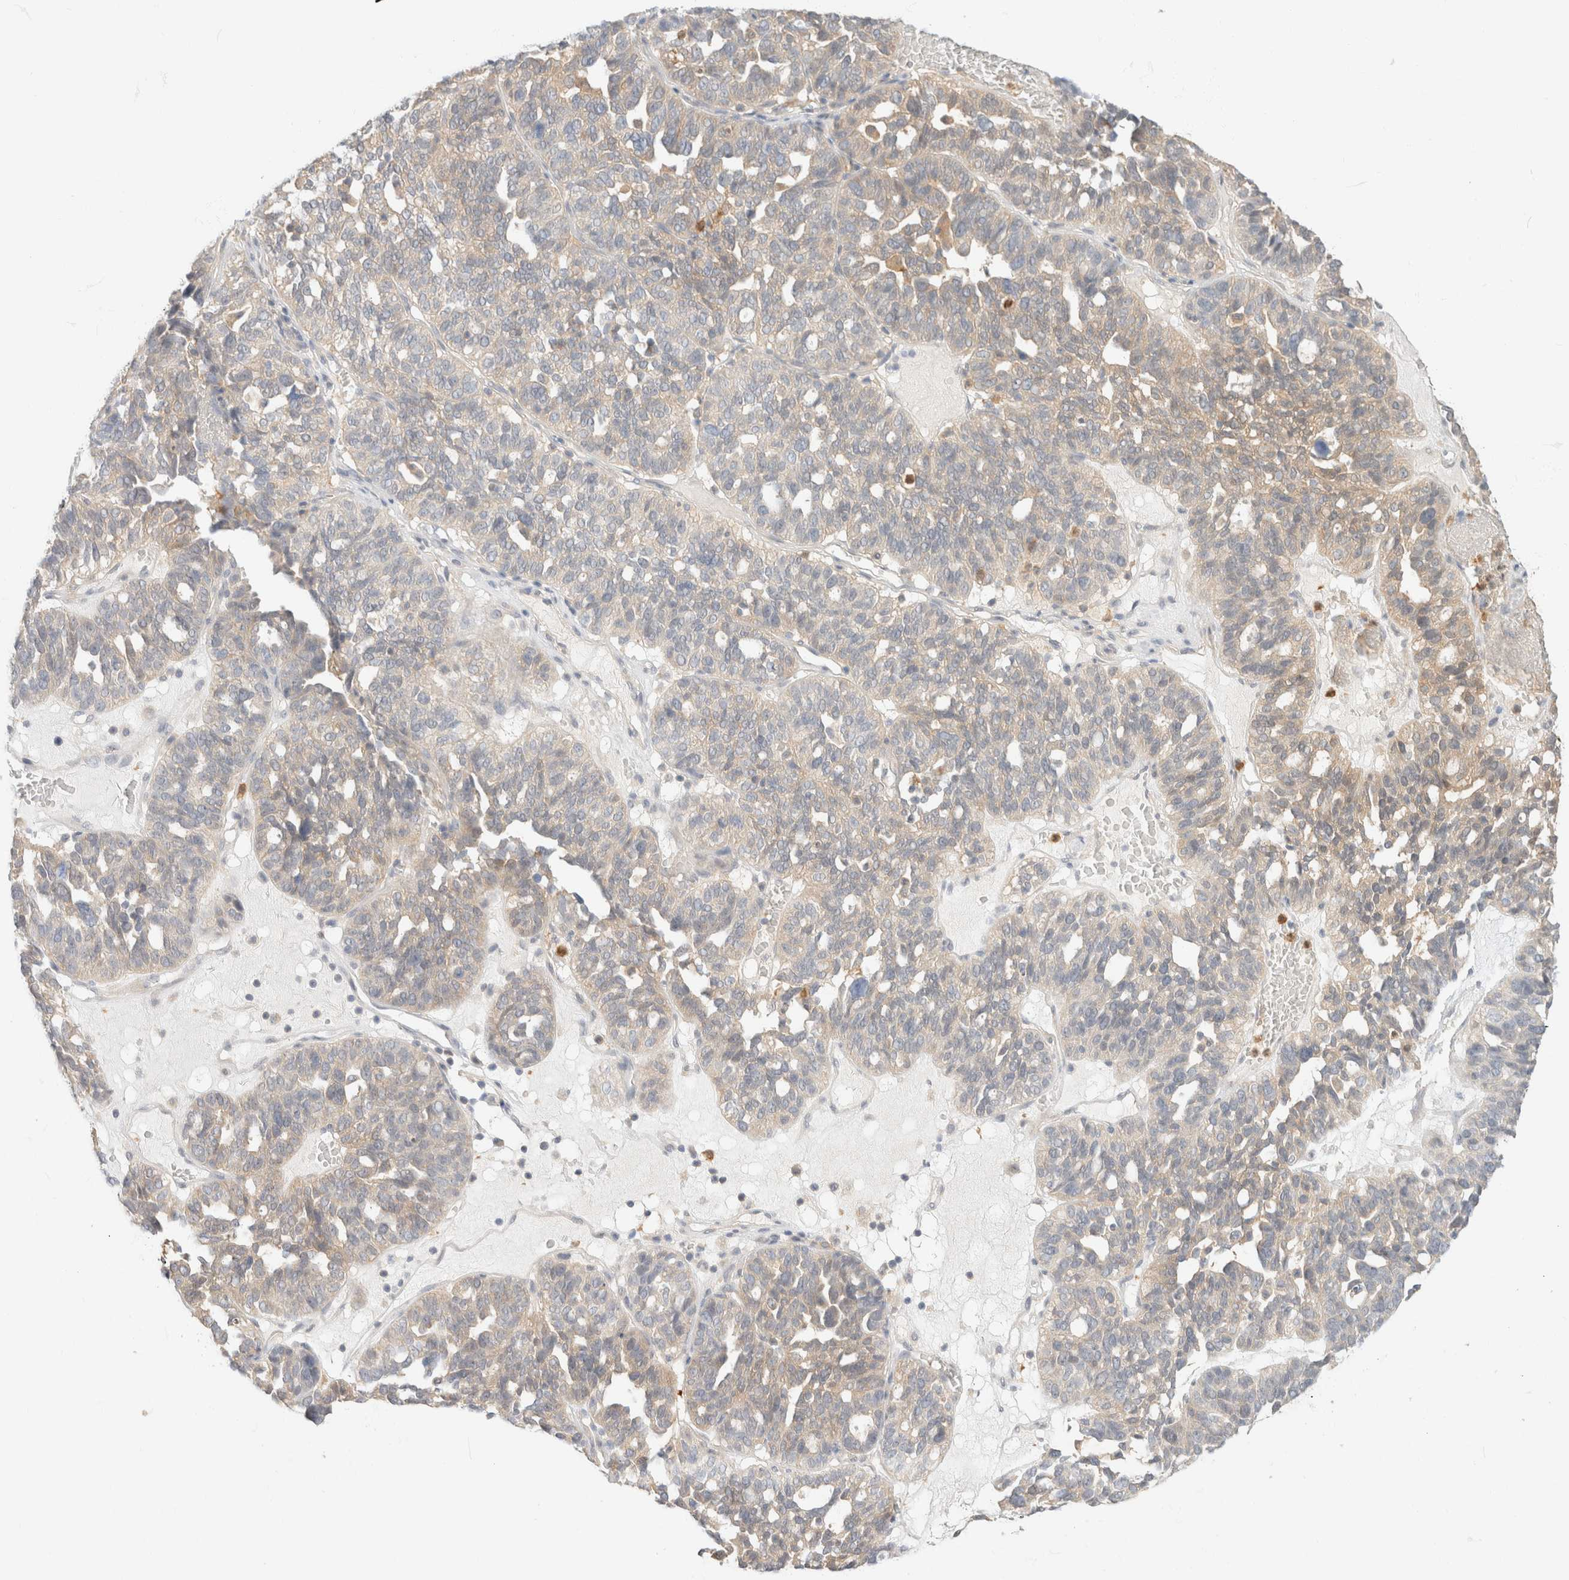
{"staining": {"intensity": "weak", "quantity": "<25%", "location": "cytoplasmic/membranous"}, "tissue": "ovarian cancer", "cell_type": "Tumor cells", "image_type": "cancer", "snomed": [{"axis": "morphology", "description": "Cystadenocarcinoma, serous, NOS"}, {"axis": "topography", "description": "Ovary"}], "caption": "Protein analysis of ovarian cancer (serous cystadenocarcinoma) displays no significant positivity in tumor cells.", "gene": "GPI", "patient": {"sex": "female", "age": 59}}